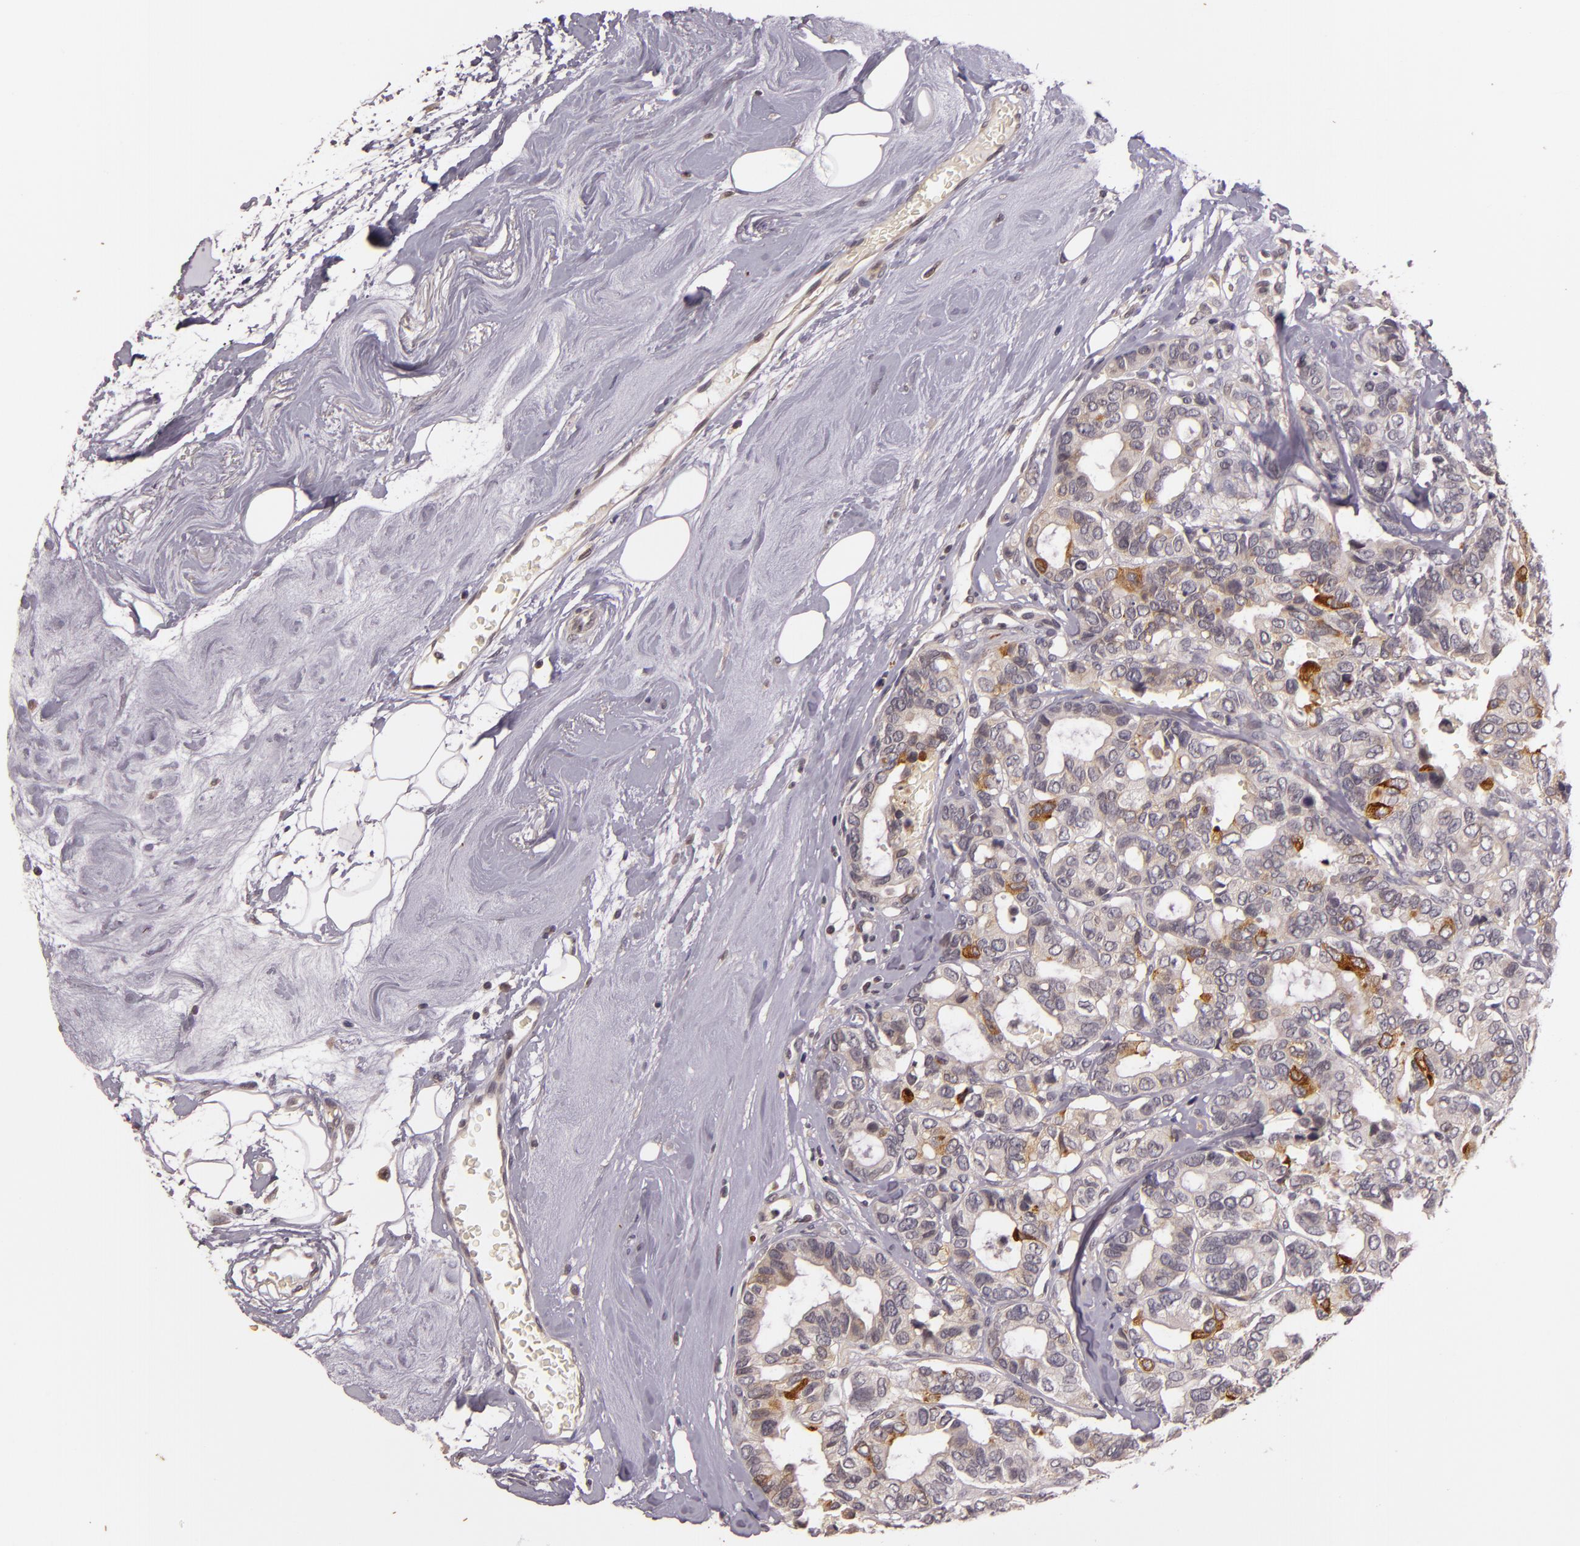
{"staining": {"intensity": "moderate", "quantity": "<25%", "location": "cytoplasmic/membranous"}, "tissue": "breast cancer", "cell_type": "Tumor cells", "image_type": "cancer", "snomed": [{"axis": "morphology", "description": "Duct carcinoma"}, {"axis": "topography", "description": "Breast"}], "caption": "Breast infiltrating ductal carcinoma was stained to show a protein in brown. There is low levels of moderate cytoplasmic/membranous expression in about <25% of tumor cells.", "gene": "TFF1", "patient": {"sex": "female", "age": 69}}